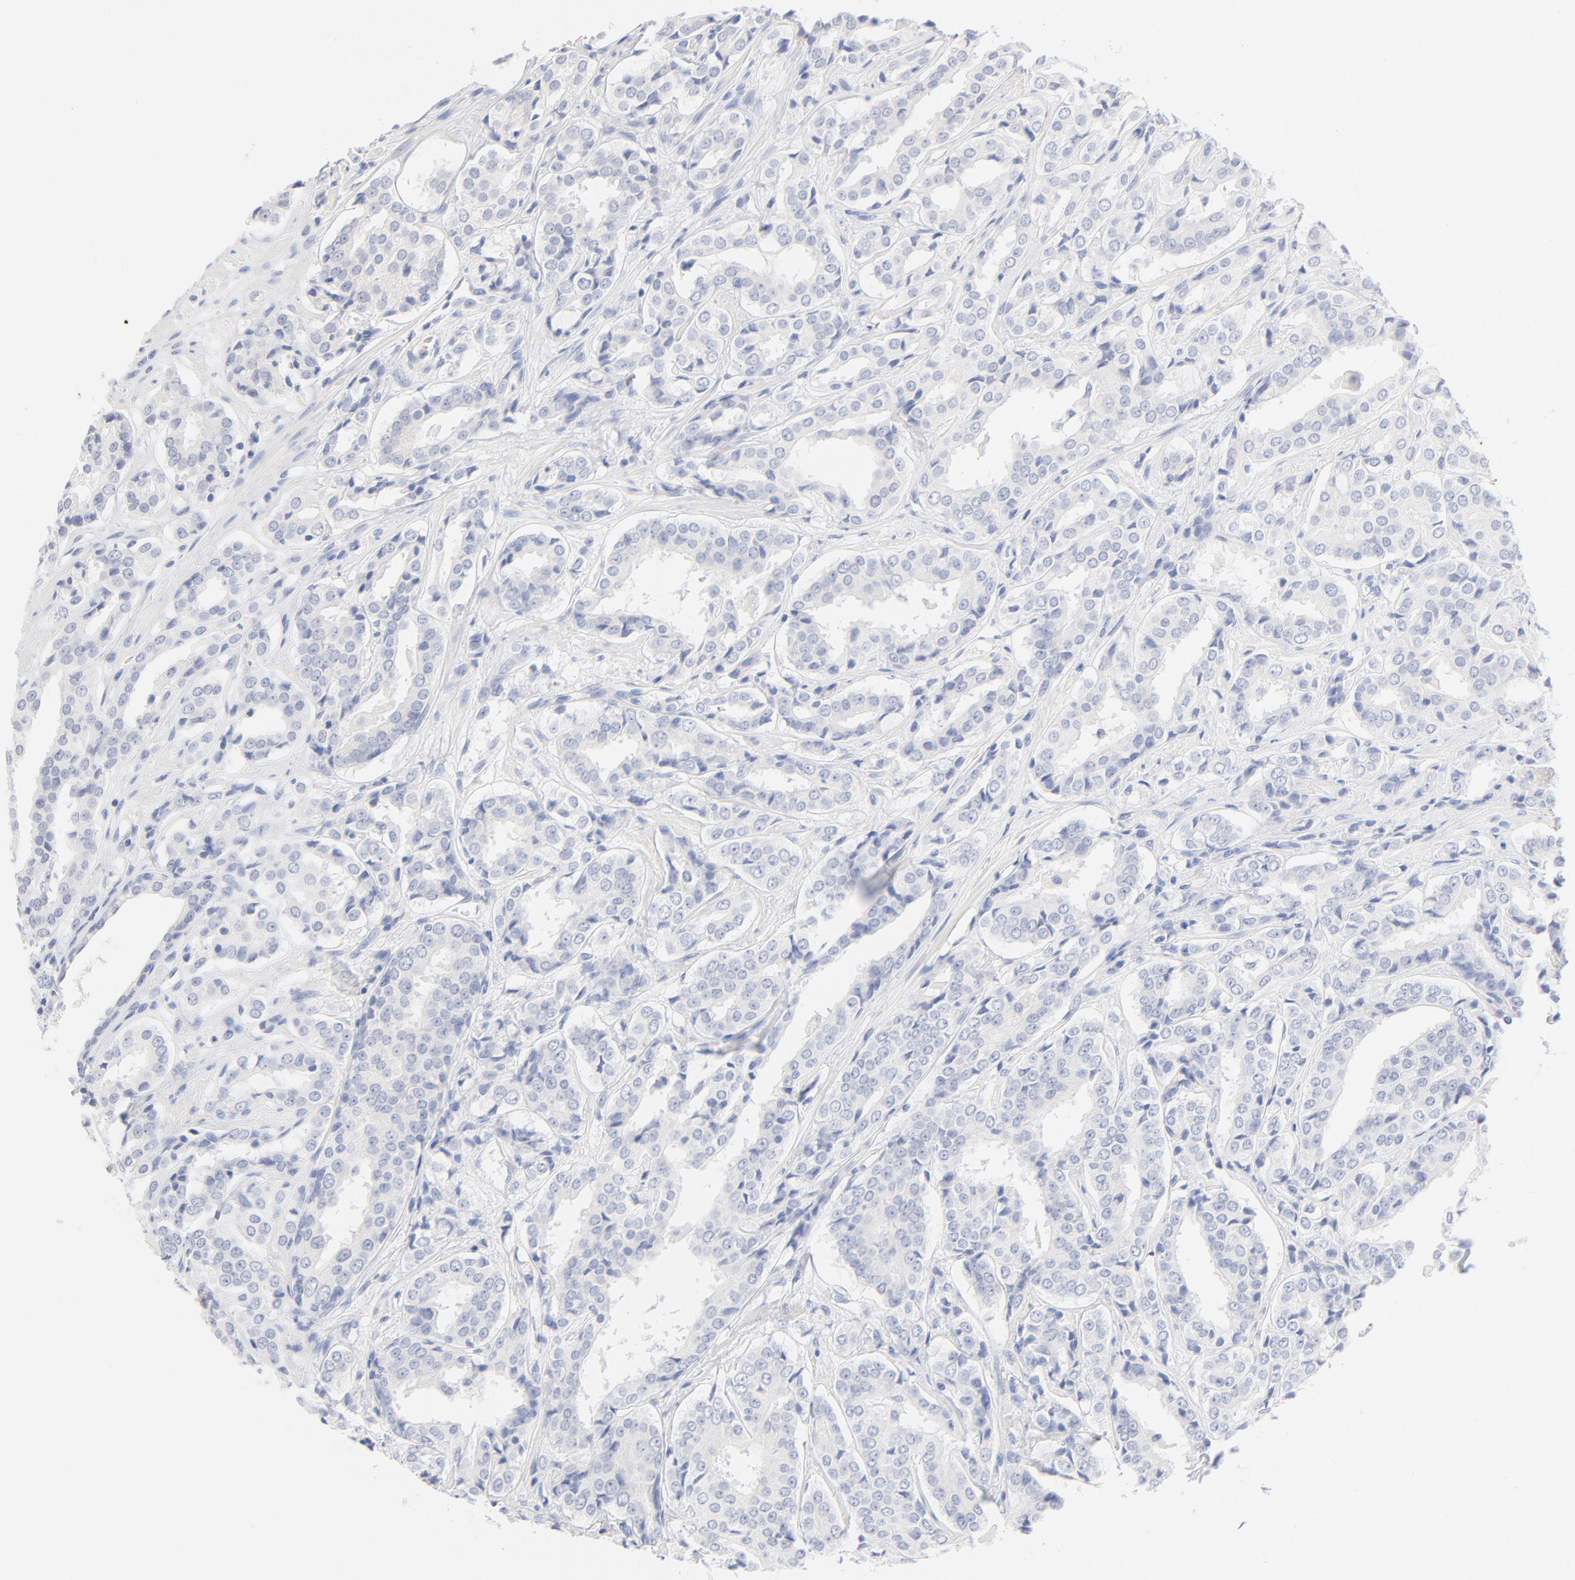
{"staining": {"intensity": "negative", "quantity": "none", "location": "none"}, "tissue": "prostate cancer", "cell_type": "Tumor cells", "image_type": "cancer", "snomed": [{"axis": "morphology", "description": "Adenocarcinoma, Medium grade"}, {"axis": "topography", "description": "Prostate"}], "caption": "There is no significant expression in tumor cells of medium-grade adenocarcinoma (prostate). (DAB IHC, high magnification).", "gene": "ONECUT1", "patient": {"sex": "male", "age": 60}}